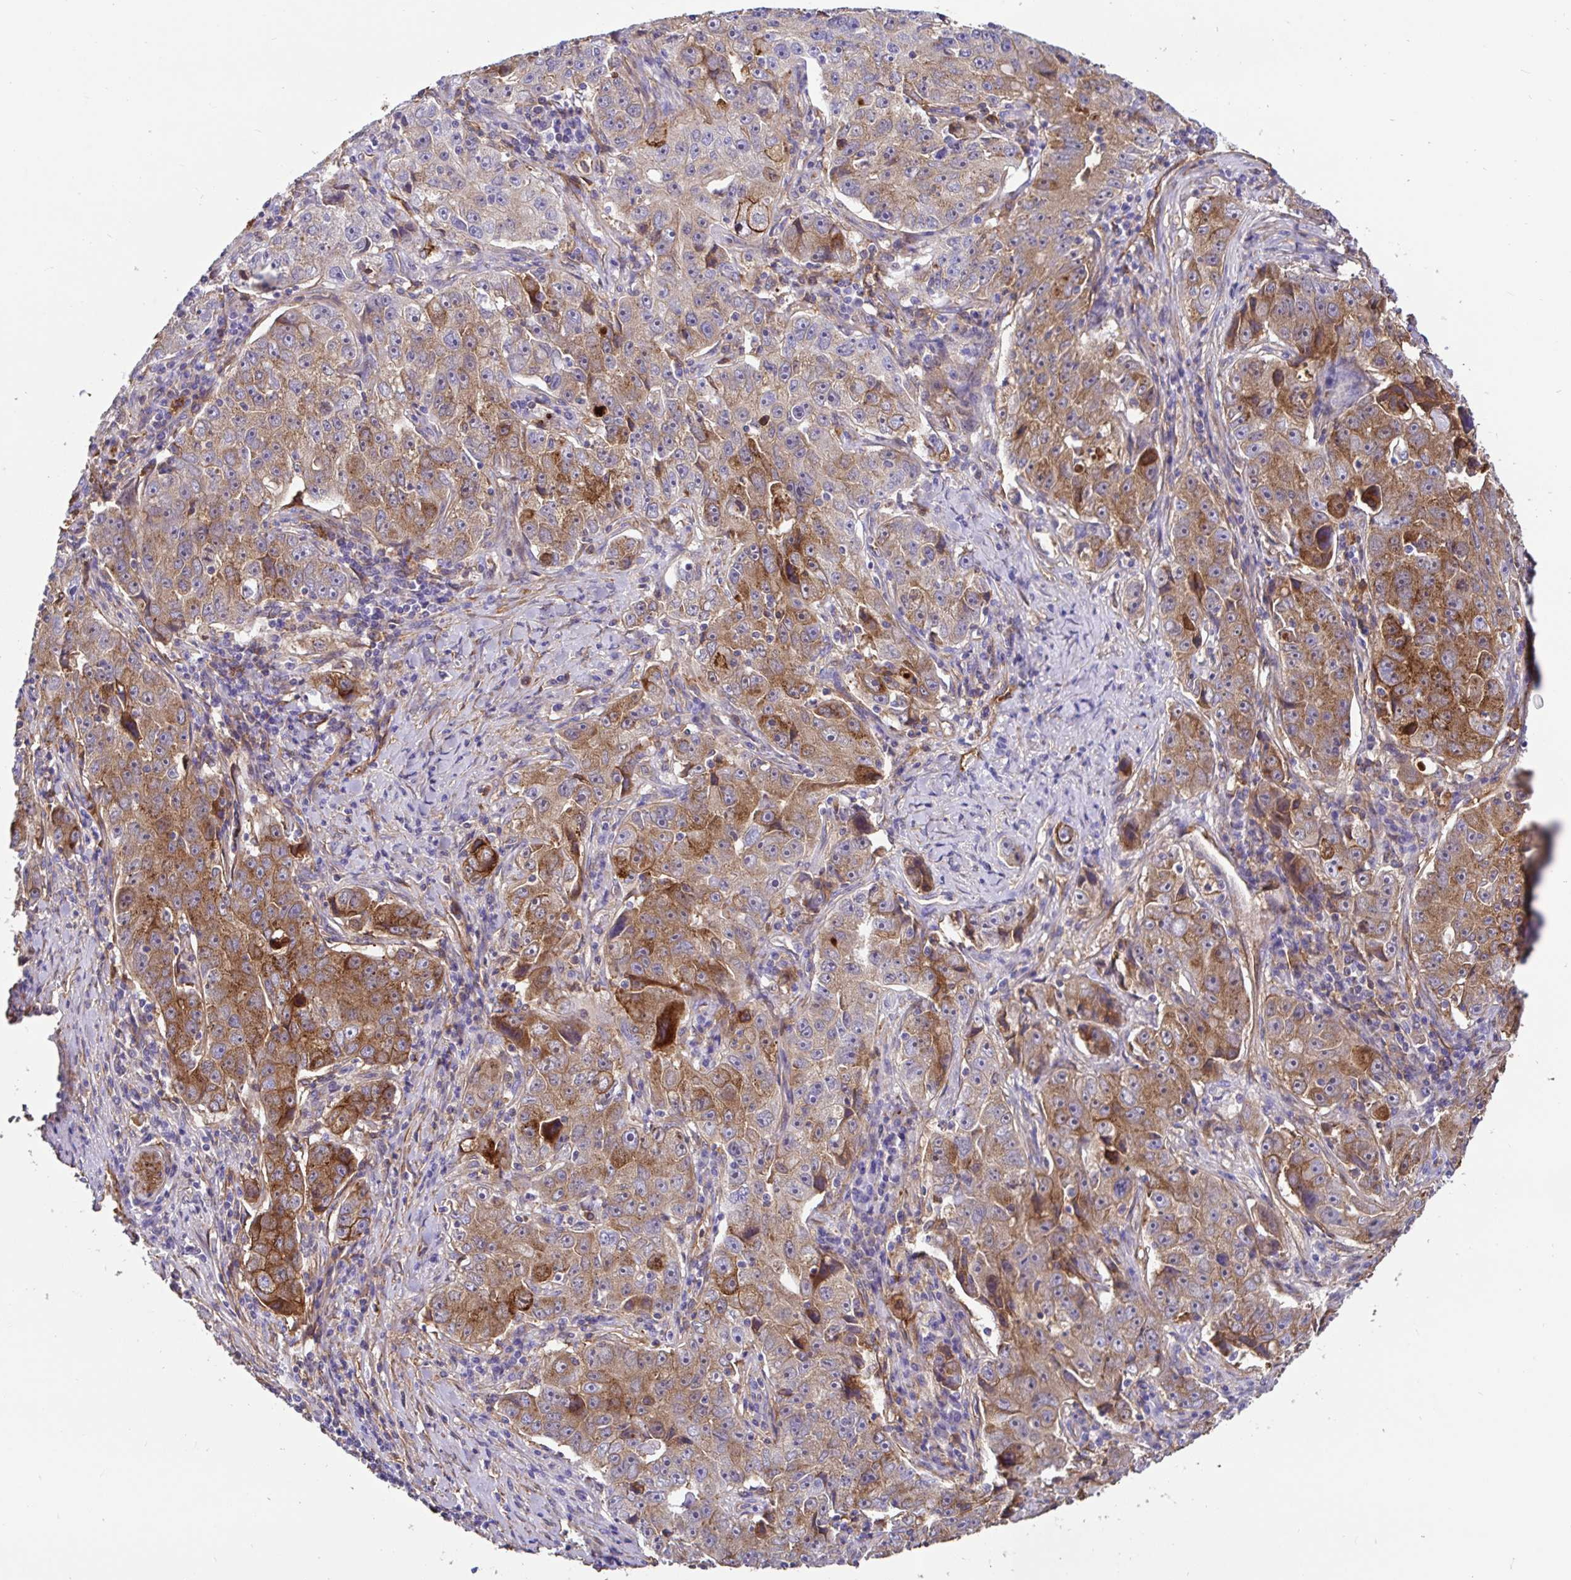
{"staining": {"intensity": "strong", "quantity": "25%-75%", "location": "cytoplasmic/membranous"}, "tissue": "lung cancer", "cell_type": "Tumor cells", "image_type": "cancer", "snomed": [{"axis": "morphology", "description": "Normal morphology"}, {"axis": "morphology", "description": "Adenocarcinoma, NOS"}, {"axis": "topography", "description": "Lymph node"}, {"axis": "topography", "description": "Lung"}], "caption": "The micrograph reveals a brown stain indicating the presence of a protein in the cytoplasmic/membranous of tumor cells in lung cancer (adenocarcinoma).", "gene": "ANXA2", "patient": {"sex": "female", "age": 57}}